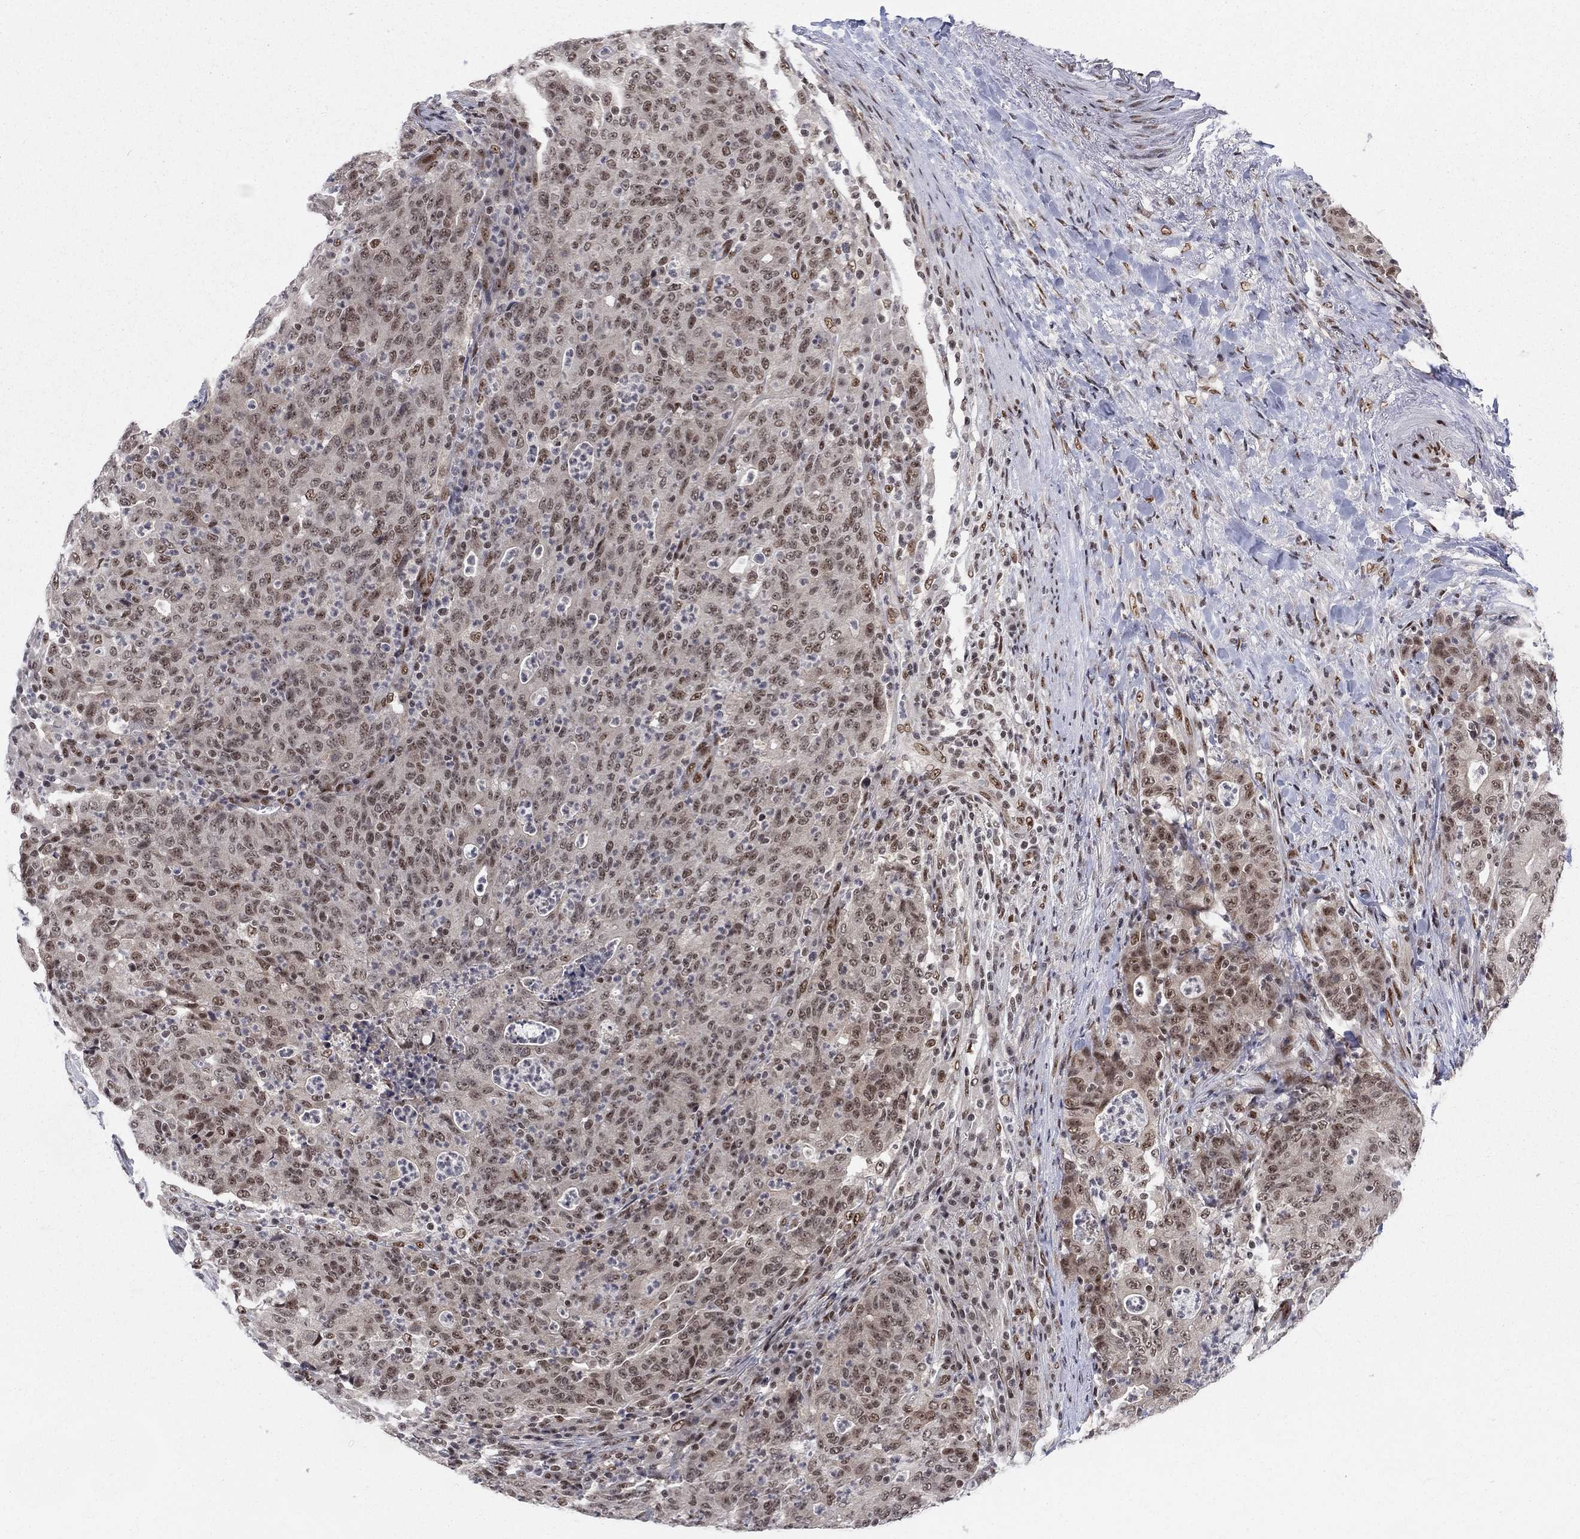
{"staining": {"intensity": "moderate", "quantity": "25%-75%", "location": "nuclear"}, "tissue": "colorectal cancer", "cell_type": "Tumor cells", "image_type": "cancer", "snomed": [{"axis": "morphology", "description": "Adenocarcinoma, NOS"}, {"axis": "topography", "description": "Colon"}], "caption": "This is a micrograph of immunohistochemistry (IHC) staining of adenocarcinoma (colorectal), which shows moderate expression in the nuclear of tumor cells.", "gene": "FYTTD1", "patient": {"sex": "male", "age": 70}}